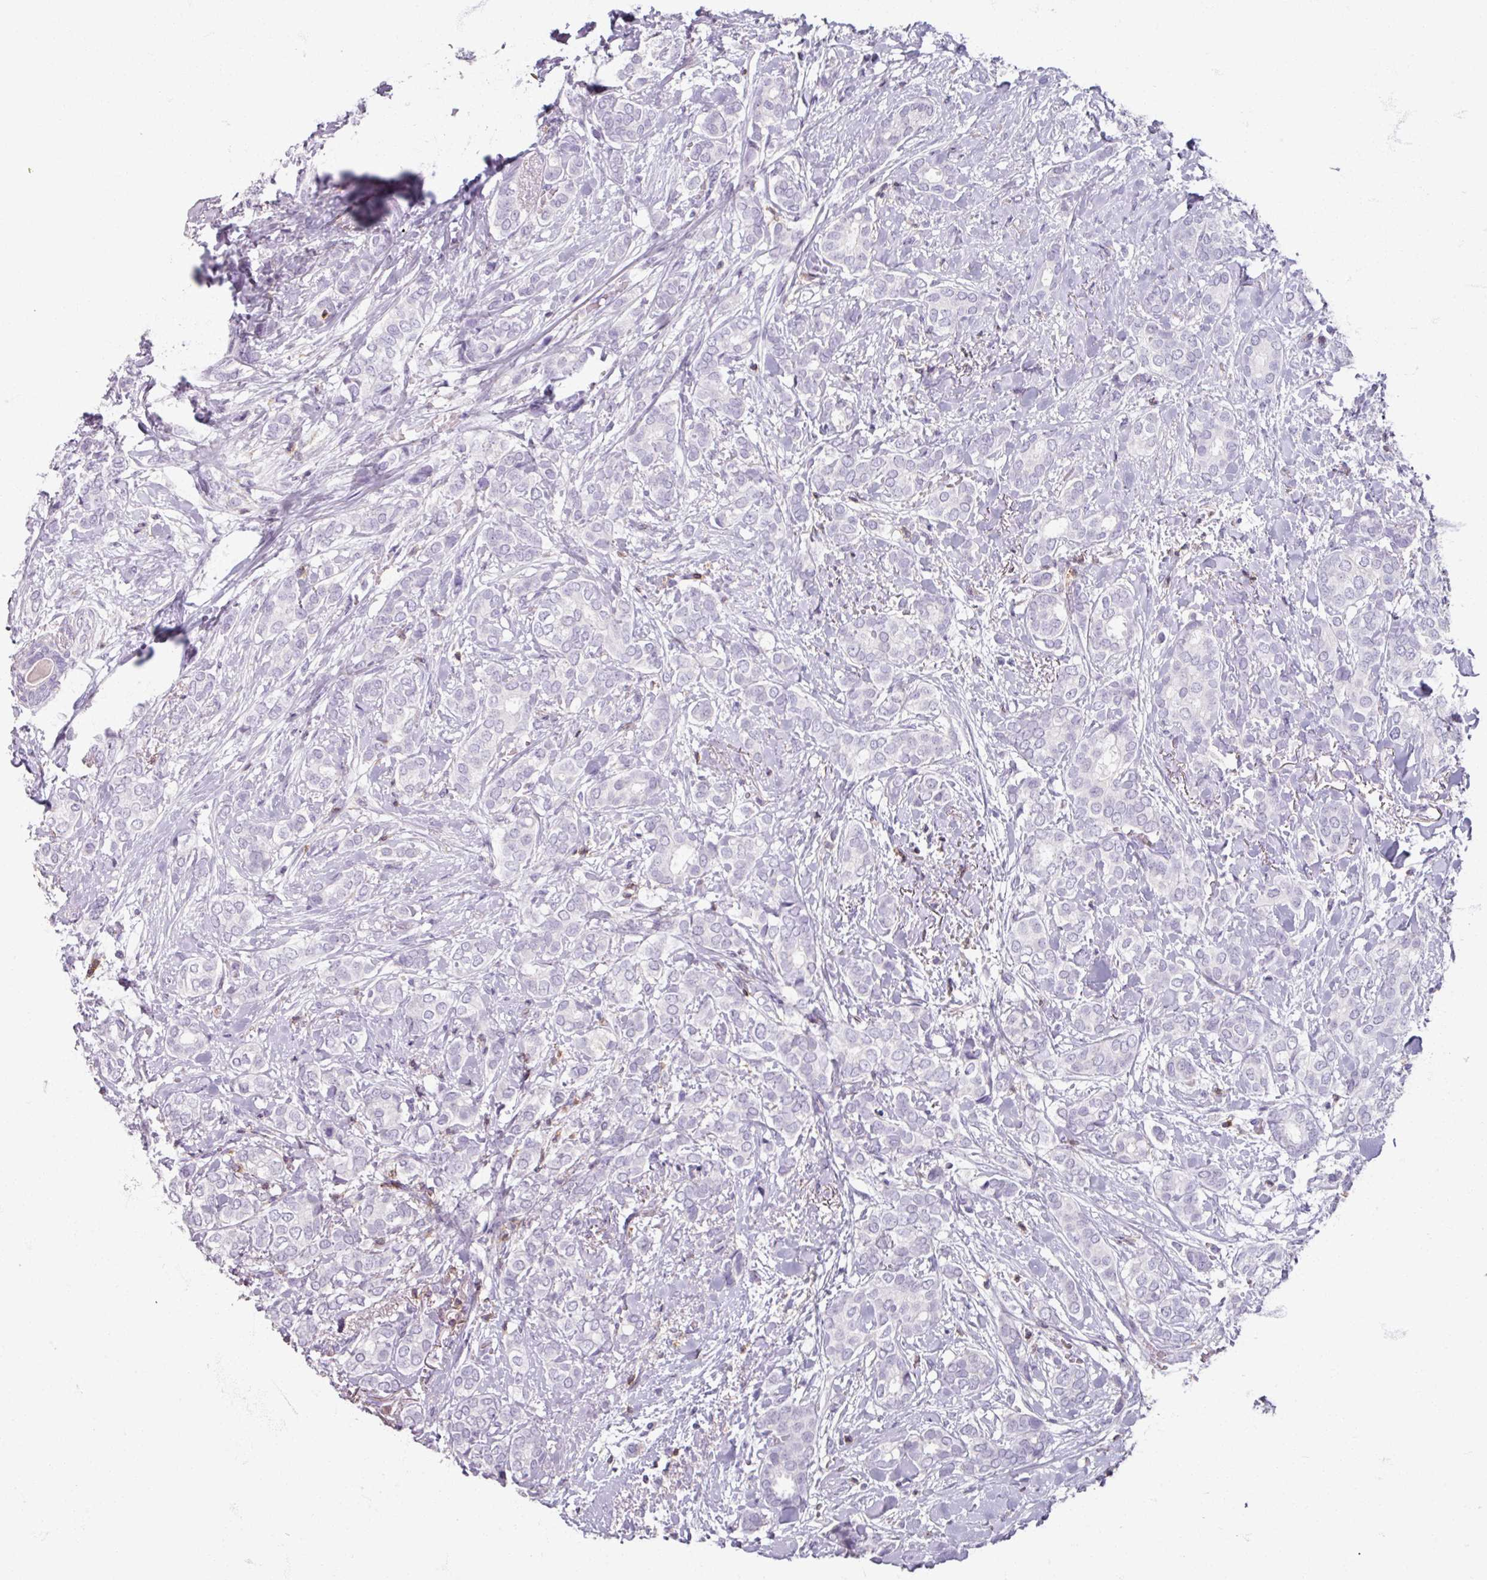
{"staining": {"intensity": "negative", "quantity": "none", "location": "none"}, "tissue": "breast cancer", "cell_type": "Tumor cells", "image_type": "cancer", "snomed": [{"axis": "morphology", "description": "Duct carcinoma"}, {"axis": "topography", "description": "Breast"}], "caption": "This is an IHC micrograph of infiltrating ductal carcinoma (breast). There is no staining in tumor cells.", "gene": "PTPRC", "patient": {"sex": "female", "age": 73}}